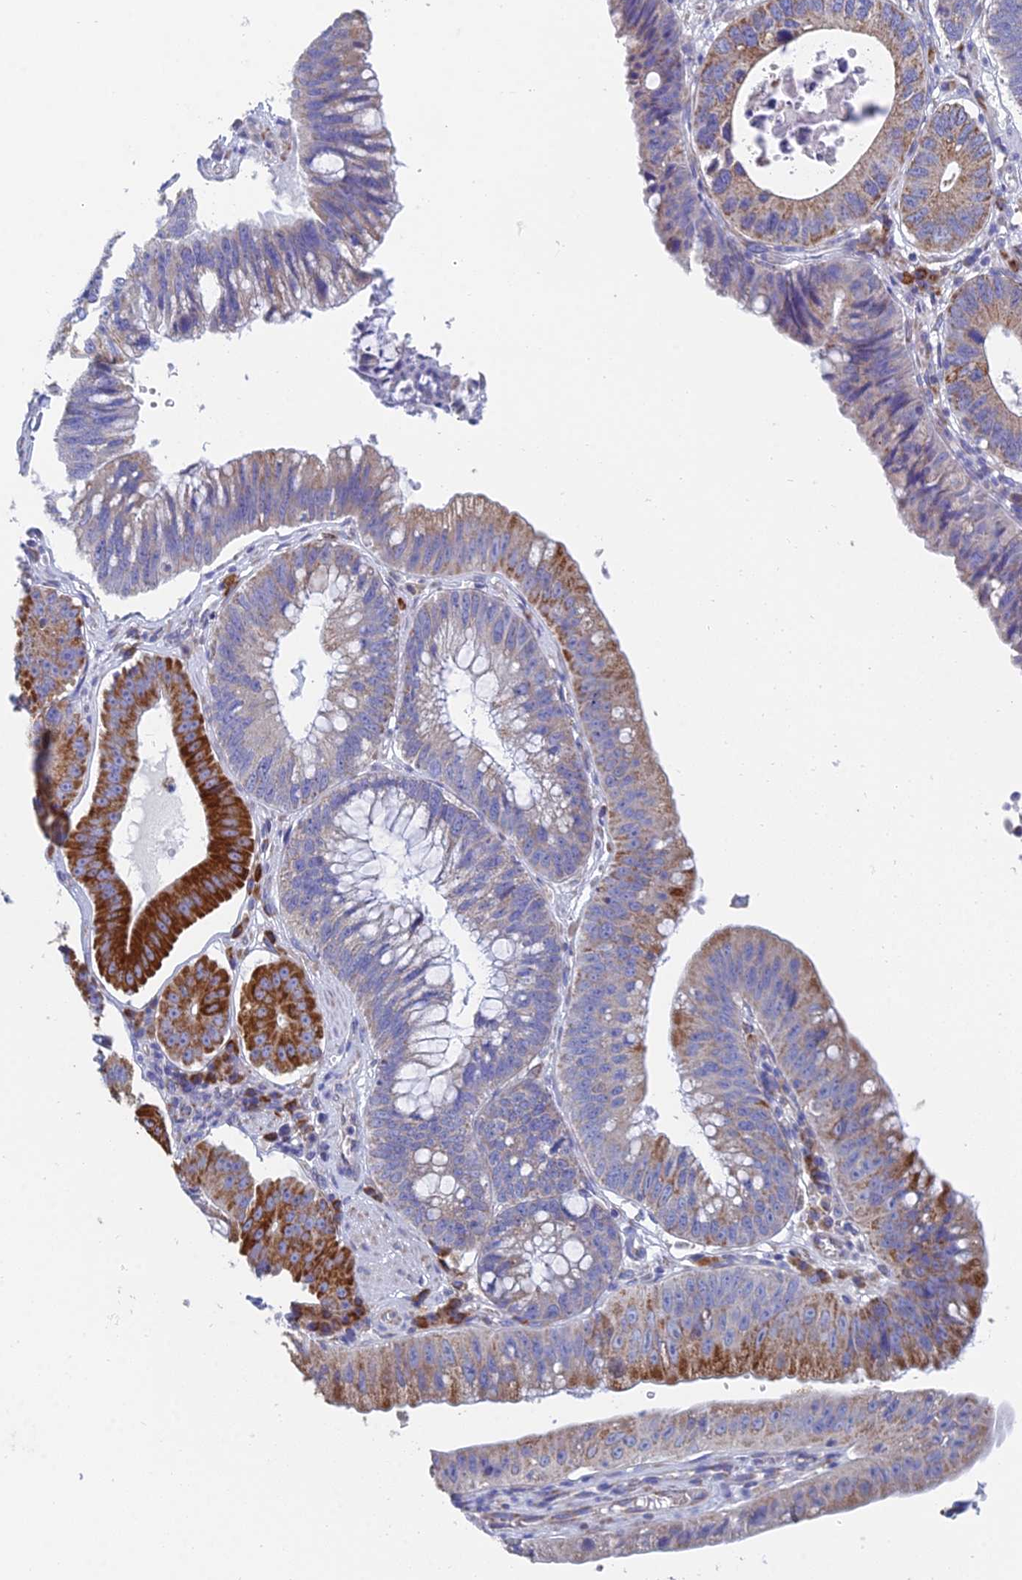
{"staining": {"intensity": "strong", "quantity": "<25%", "location": "cytoplasmic/membranous"}, "tissue": "stomach cancer", "cell_type": "Tumor cells", "image_type": "cancer", "snomed": [{"axis": "morphology", "description": "Adenocarcinoma, NOS"}, {"axis": "topography", "description": "Stomach"}], "caption": "Protein staining demonstrates strong cytoplasmic/membranous staining in approximately <25% of tumor cells in adenocarcinoma (stomach).", "gene": "CRACR2B", "patient": {"sex": "male", "age": 59}}